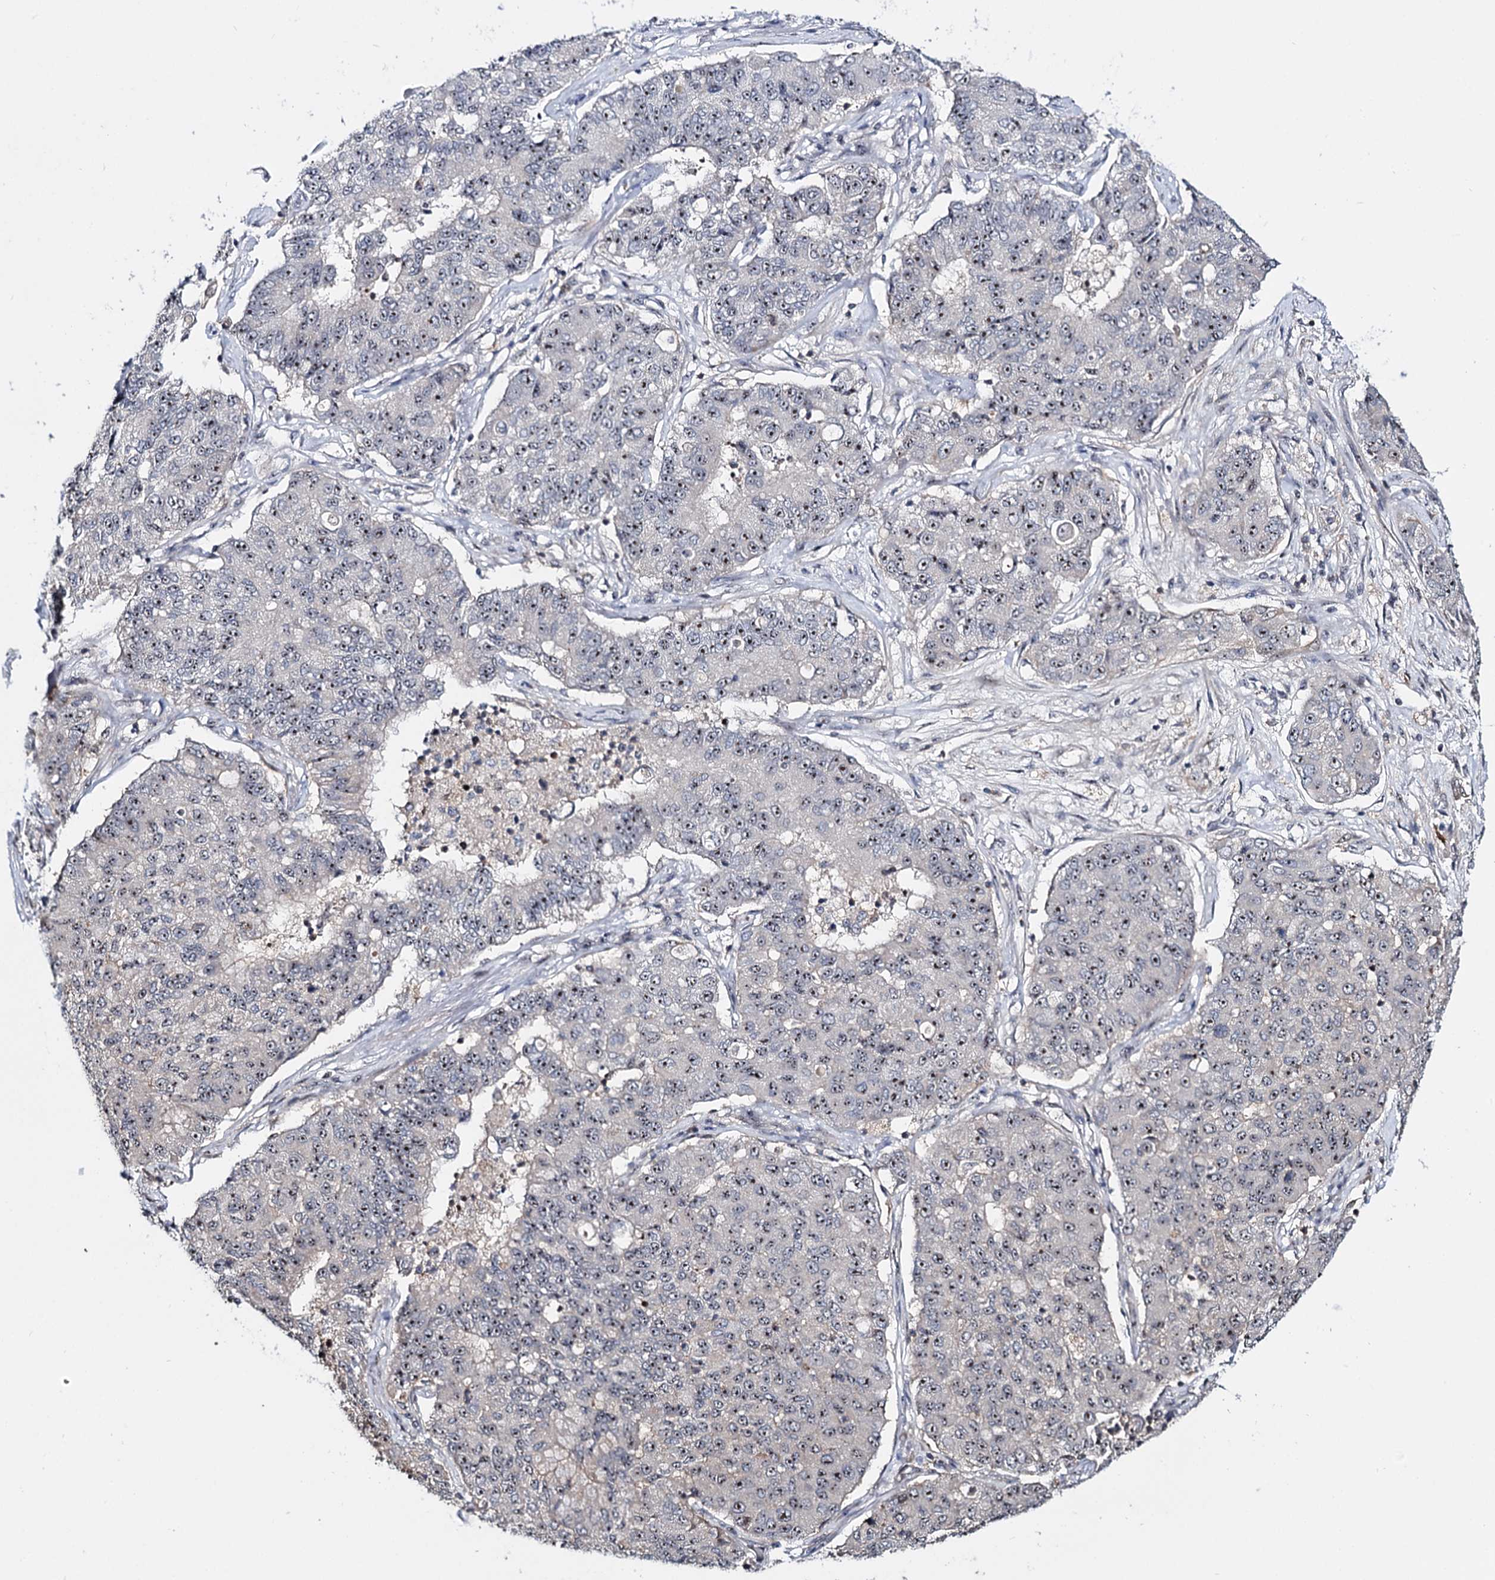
{"staining": {"intensity": "weak", "quantity": "25%-75%", "location": "nuclear"}, "tissue": "lung cancer", "cell_type": "Tumor cells", "image_type": "cancer", "snomed": [{"axis": "morphology", "description": "Squamous cell carcinoma, NOS"}, {"axis": "topography", "description": "Lung"}], "caption": "A brown stain shows weak nuclear staining of a protein in human lung squamous cell carcinoma tumor cells.", "gene": "SUPT20H", "patient": {"sex": "male", "age": 74}}